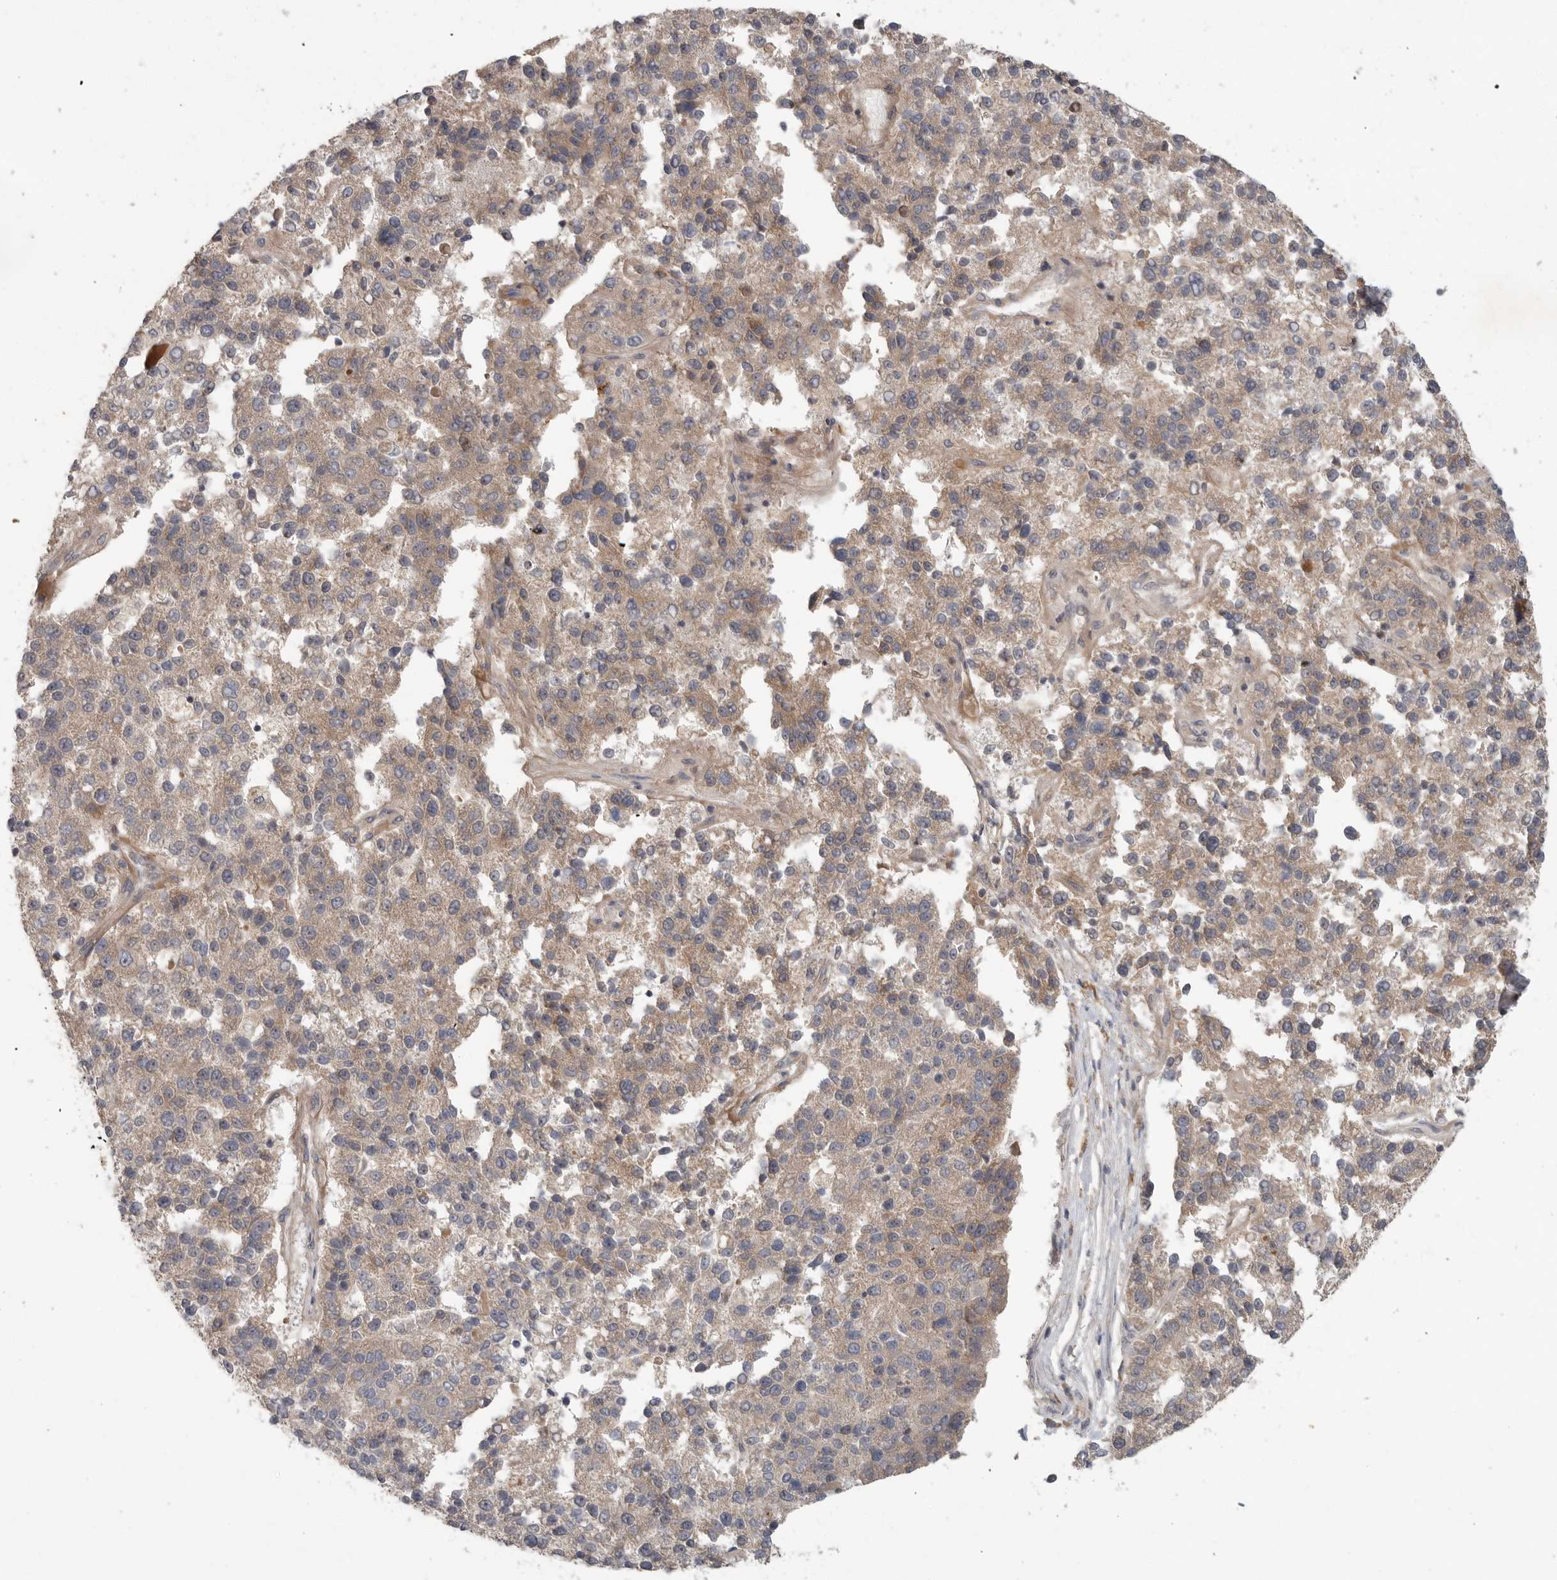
{"staining": {"intensity": "weak", "quantity": ">75%", "location": "cytoplasmic/membranous"}, "tissue": "pancreatic cancer", "cell_type": "Tumor cells", "image_type": "cancer", "snomed": [{"axis": "morphology", "description": "Adenocarcinoma, NOS"}, {"axis": "topography", "description": "Pancreas"}], "caption": "The immunohistochemical stain highlights weak cytoplasmic/membranous positivity in tumor cells of adenocarcinoma (pancreatic) tissue.", "gene": "OSBPL9", "patient": {"sex": "female", "age": 61}}